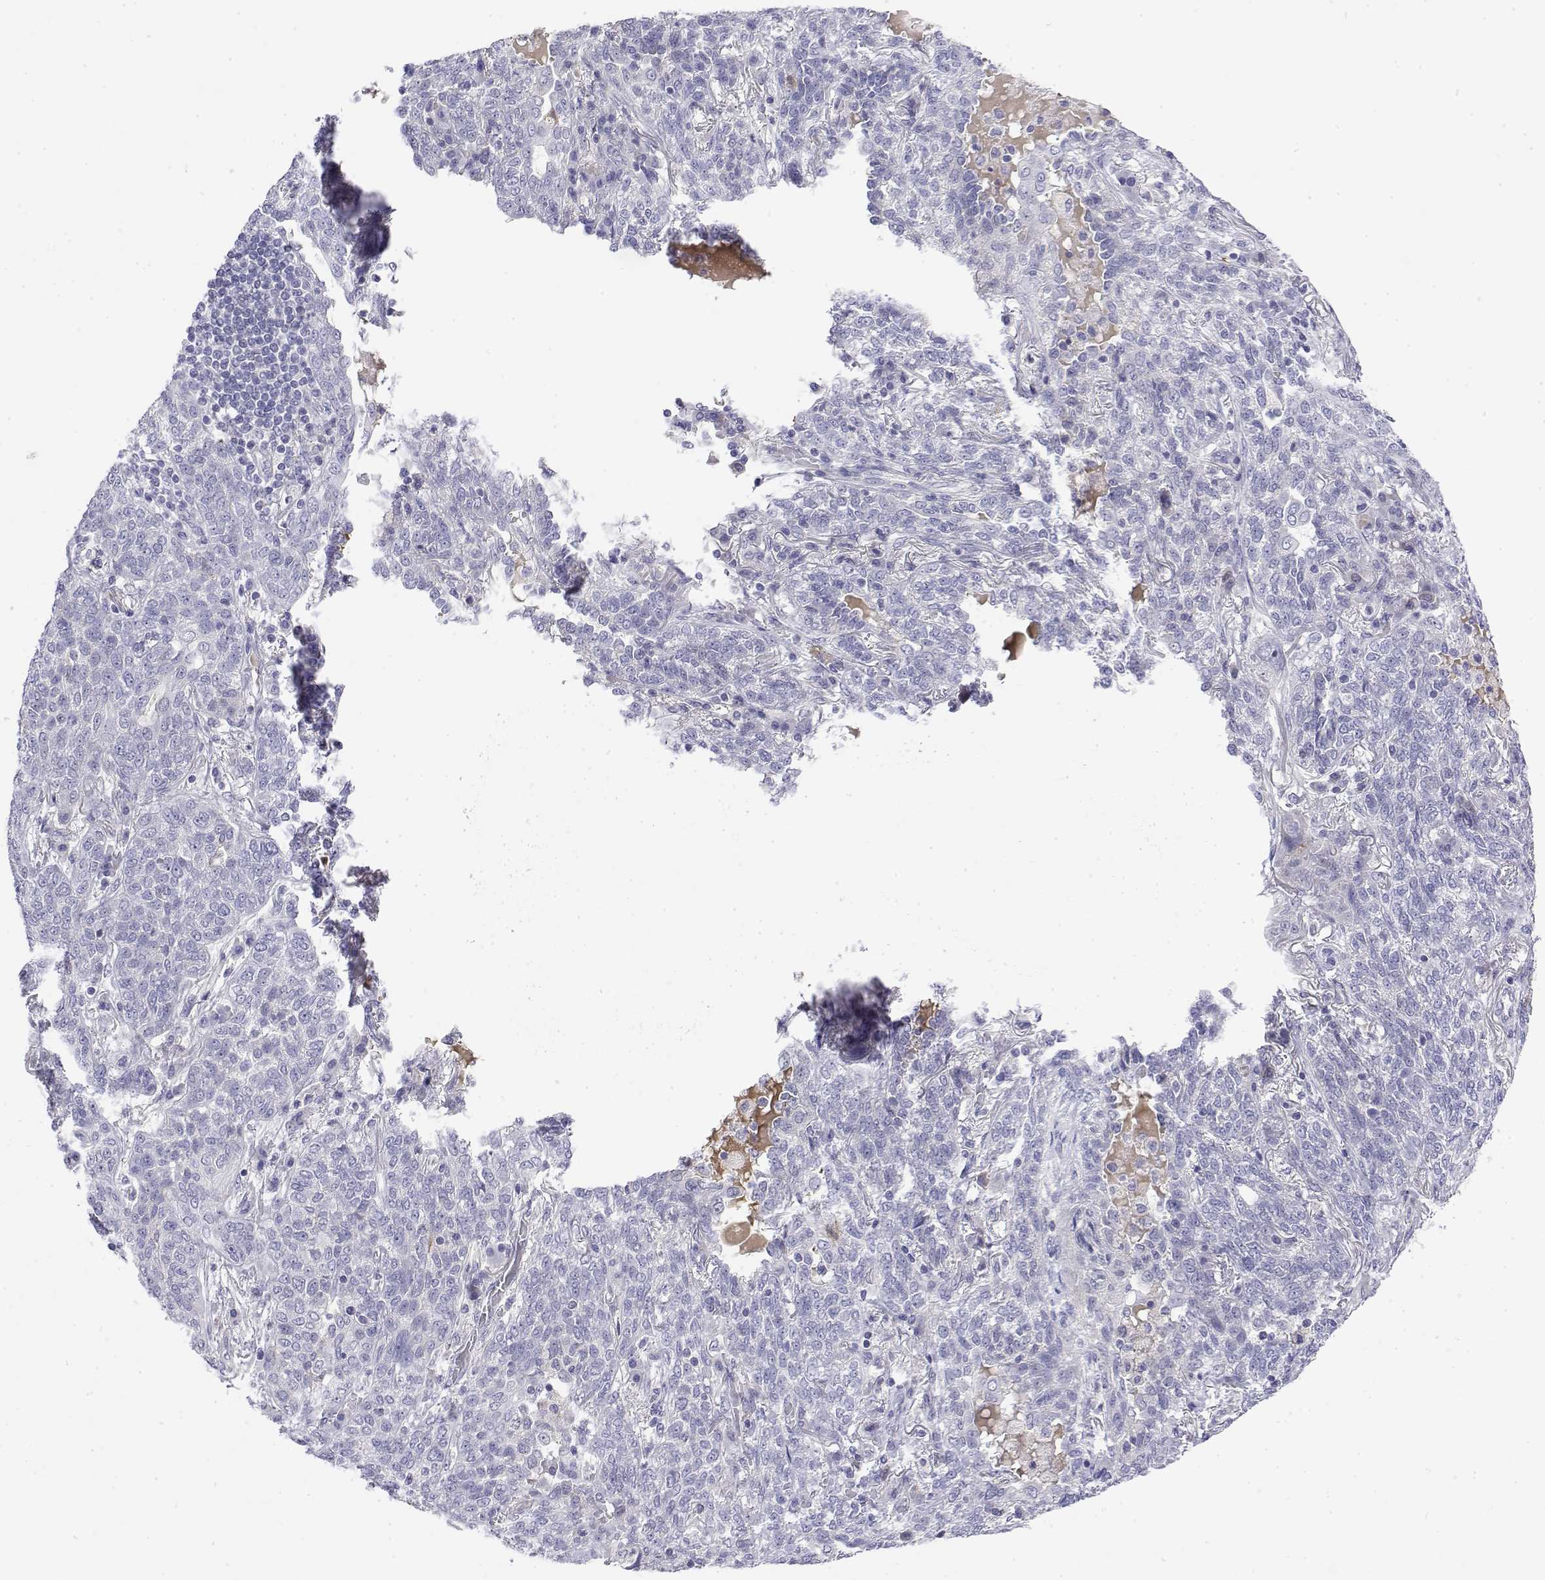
{"staining": {"intensity": "negative", "quantity": "none", "location": "none"}, "tissue": "lung cancer", "cell_type": "Tumor cells", "image_type": "cancer", "snomed": [{"axis": "morphology", "description": "Squamous cell carcinoma, NOS"}, {"axis": "topography", "description": "Lung"}], "caption": "A high-resolution photomicrograph shows immunohistochemistry staining of lung cancer (squamous cell carcinoma), which shows no significant positivity in tumor cells. (Brightfield microscopy of DAB (3,3'-diaminobenzidine) IHC at high magnification).", "gene": "GGACT", "patient": {"sex": "female", "age": 70}}